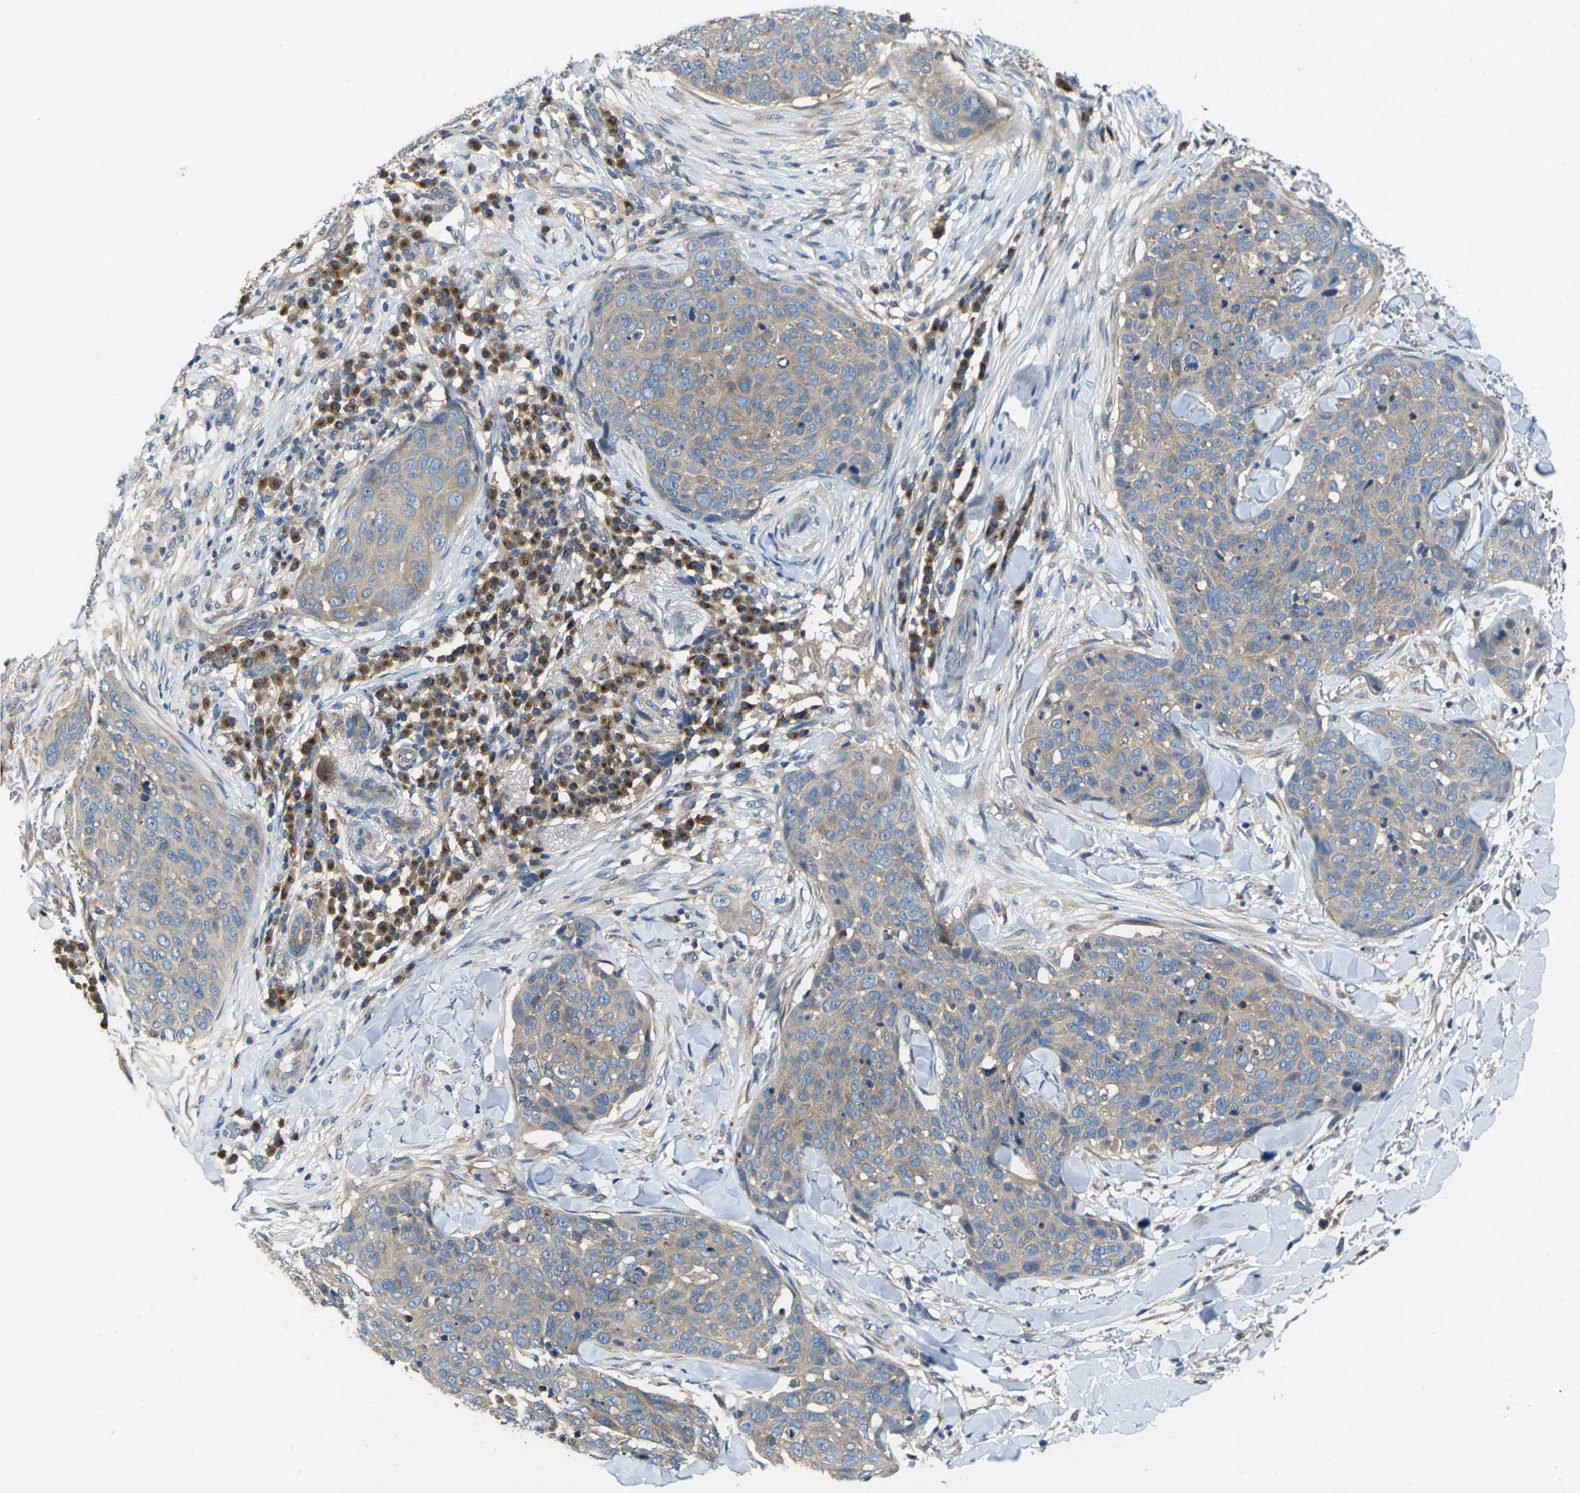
{"staining": {"intensity": "weak", "quantity": "<25%", "location": "cytoplasmic/membranous"}, "tissue": "skin cancer", "cell_type": "Tumor cells", "image_type": "cancer", "snomed": [{"axis": "morphology", "description": "Squamous cell carcinoma in situ, NOS"}, {"axis": "morphology", "description": "Squamous cell carcinoma, NOS"}, {"axis": "topography", "description": "Skin"}], "caption": "A micrograph of skin squamous cell carcinoma in situ stained for a protein reveals no brown staining in tumor cells.", "gene": "TMCC2", "patient": {"sex": "male", "age": 93}}